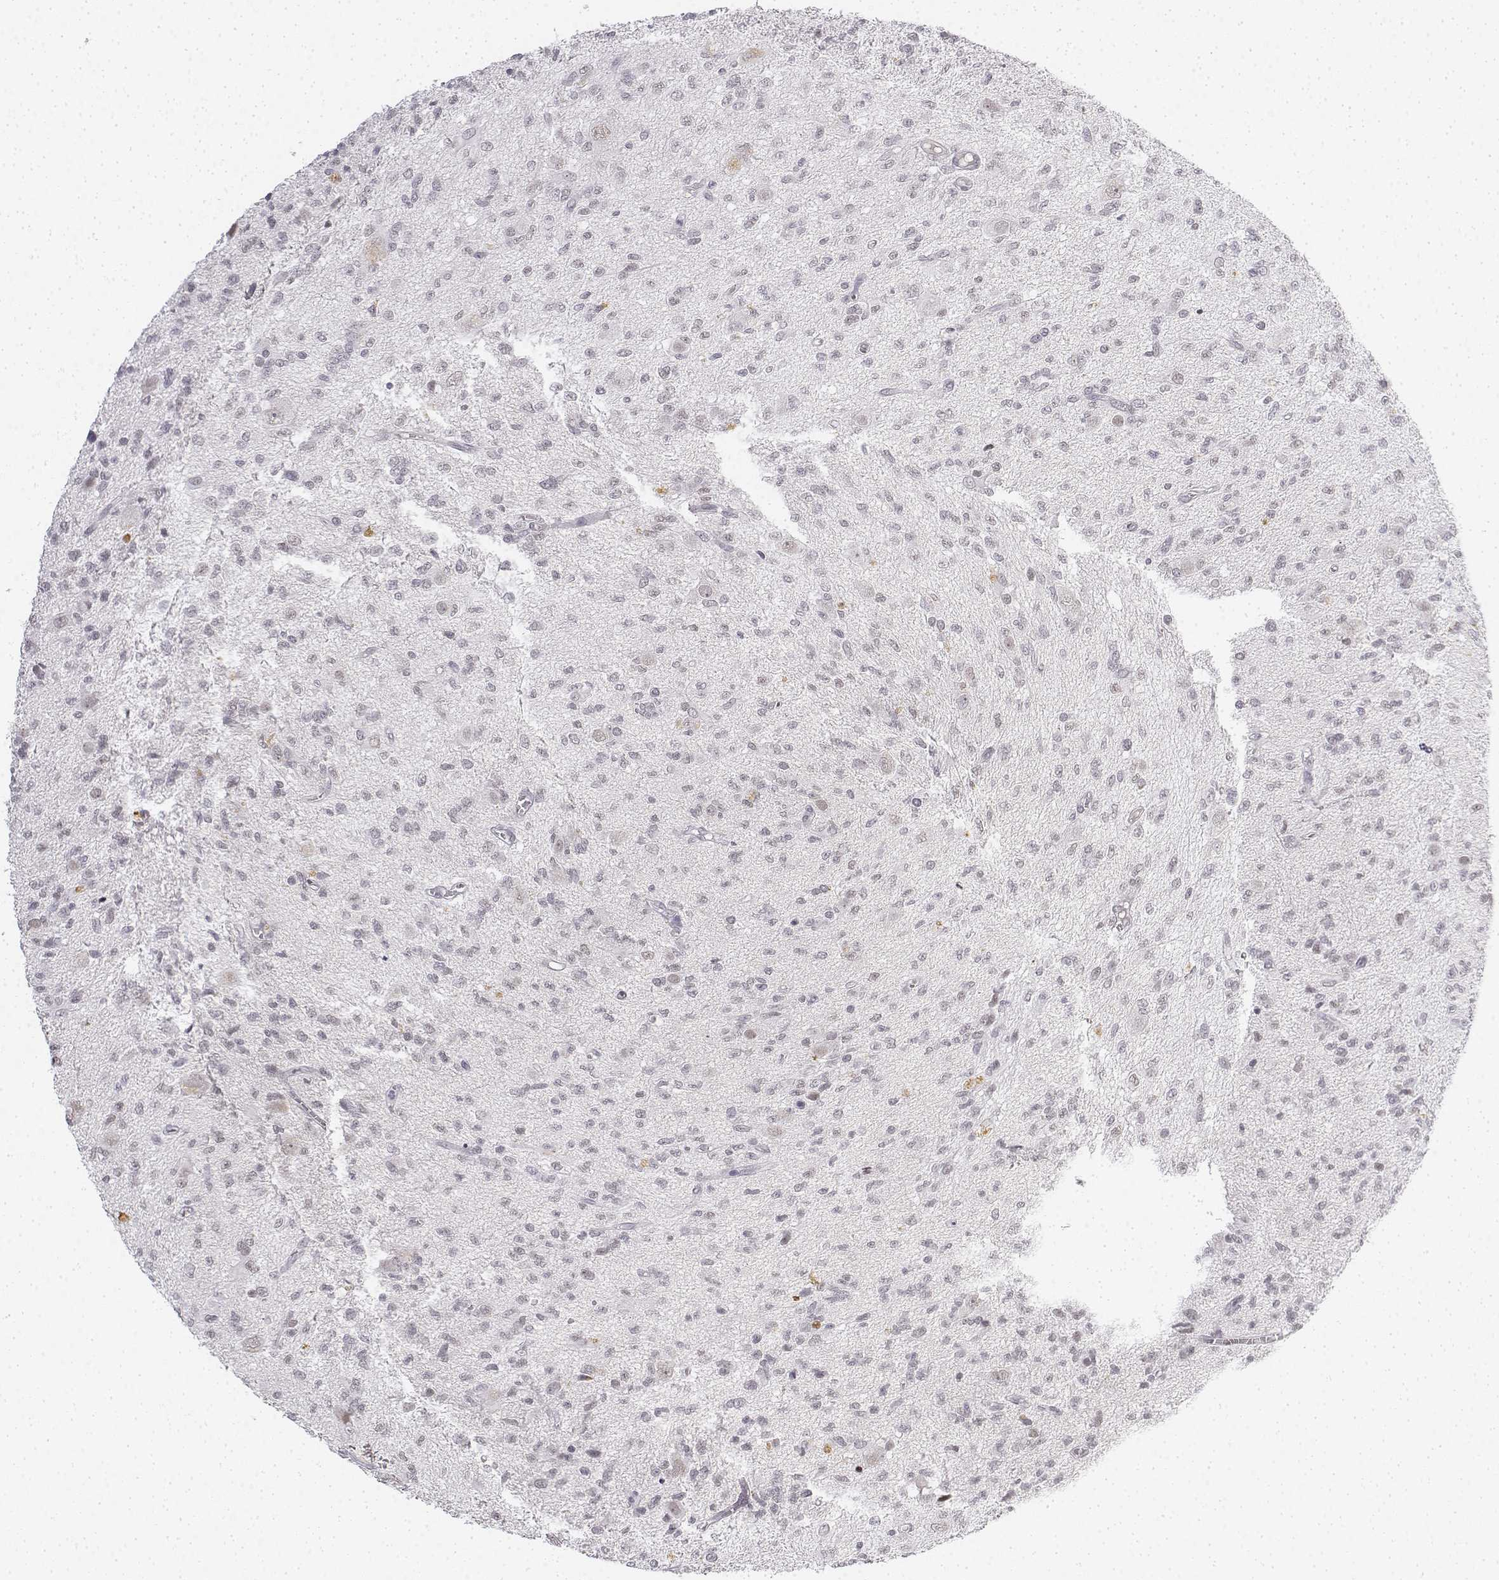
{"staining": {"intensity": "negative", "quantity": "none", "location": "none"}, "tissue": "glioma", "cell_type": "Tumor cells", "image_type": "cancer", "snomed": [{"axis": "morphology", "description": "Glioma, malignant, Low grade"}, {"axis": "topography", "description": "Brain"}], "caption": "This is an immunohistochemistry micrograph of glioma. There is no expression in tumor cells.", "gene": "KRT84", "patient": {"sex": "male", "age": 64}}